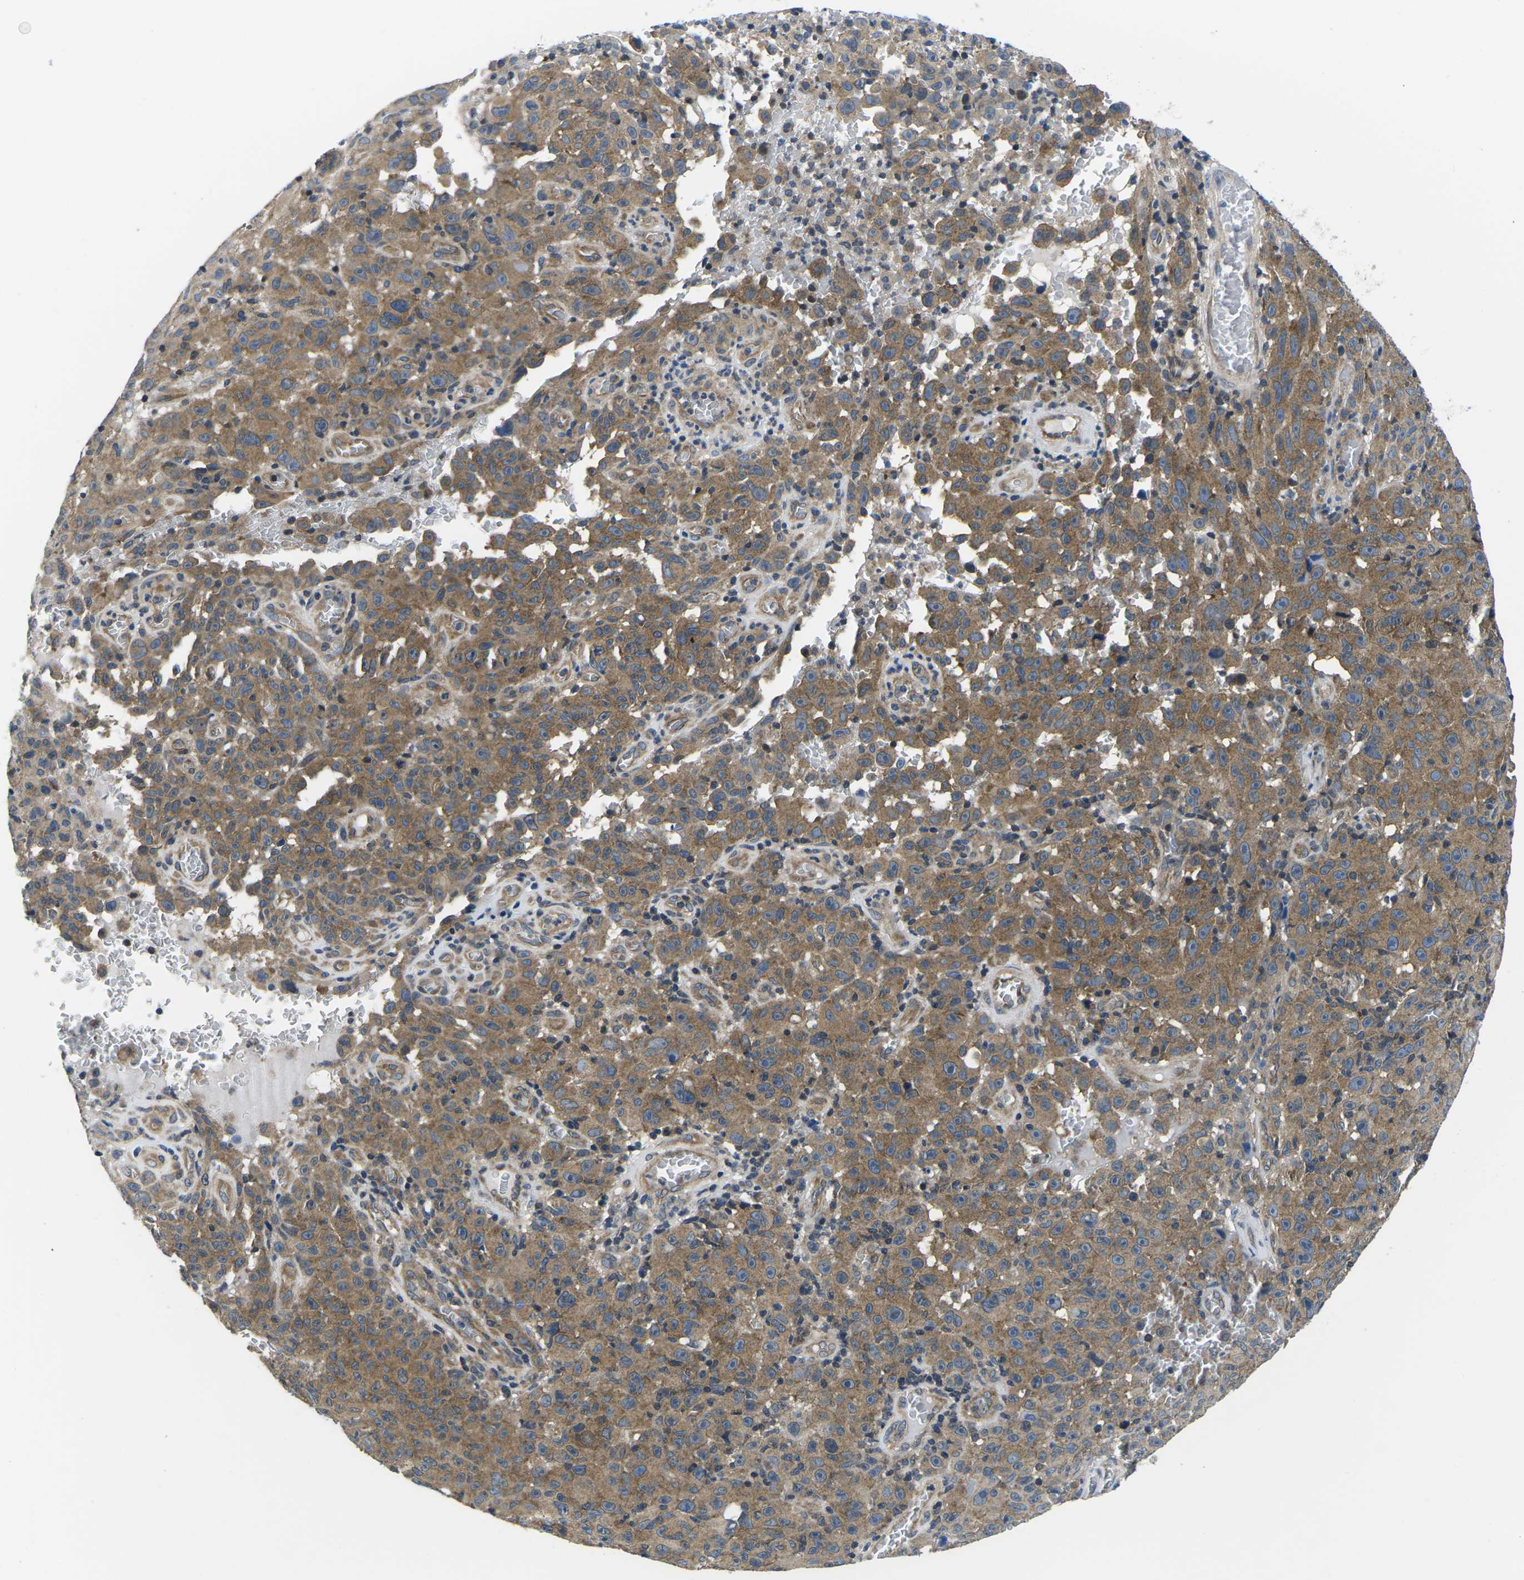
{"staining": {"intensity": "moderate", "quantity": ">75%", "location": "cytoplasmic/membranous"}, "tissue": "melanoma", "cell_type": "Tumor cells", "image_type": "cancer", "snomed": [{"axis": "morphology", "description": "Malignant melanoma, NOS"}, {"axis": "topography", "description": "Skin"}], "caption": "Protein staining of malignant melanoma tissue demonstrates moderate cytoplasmic/membranous positivity in approximately >75% of tumor cells.", "gene": "GSK3B", "patient": {"sex": "female", "age": 82}}